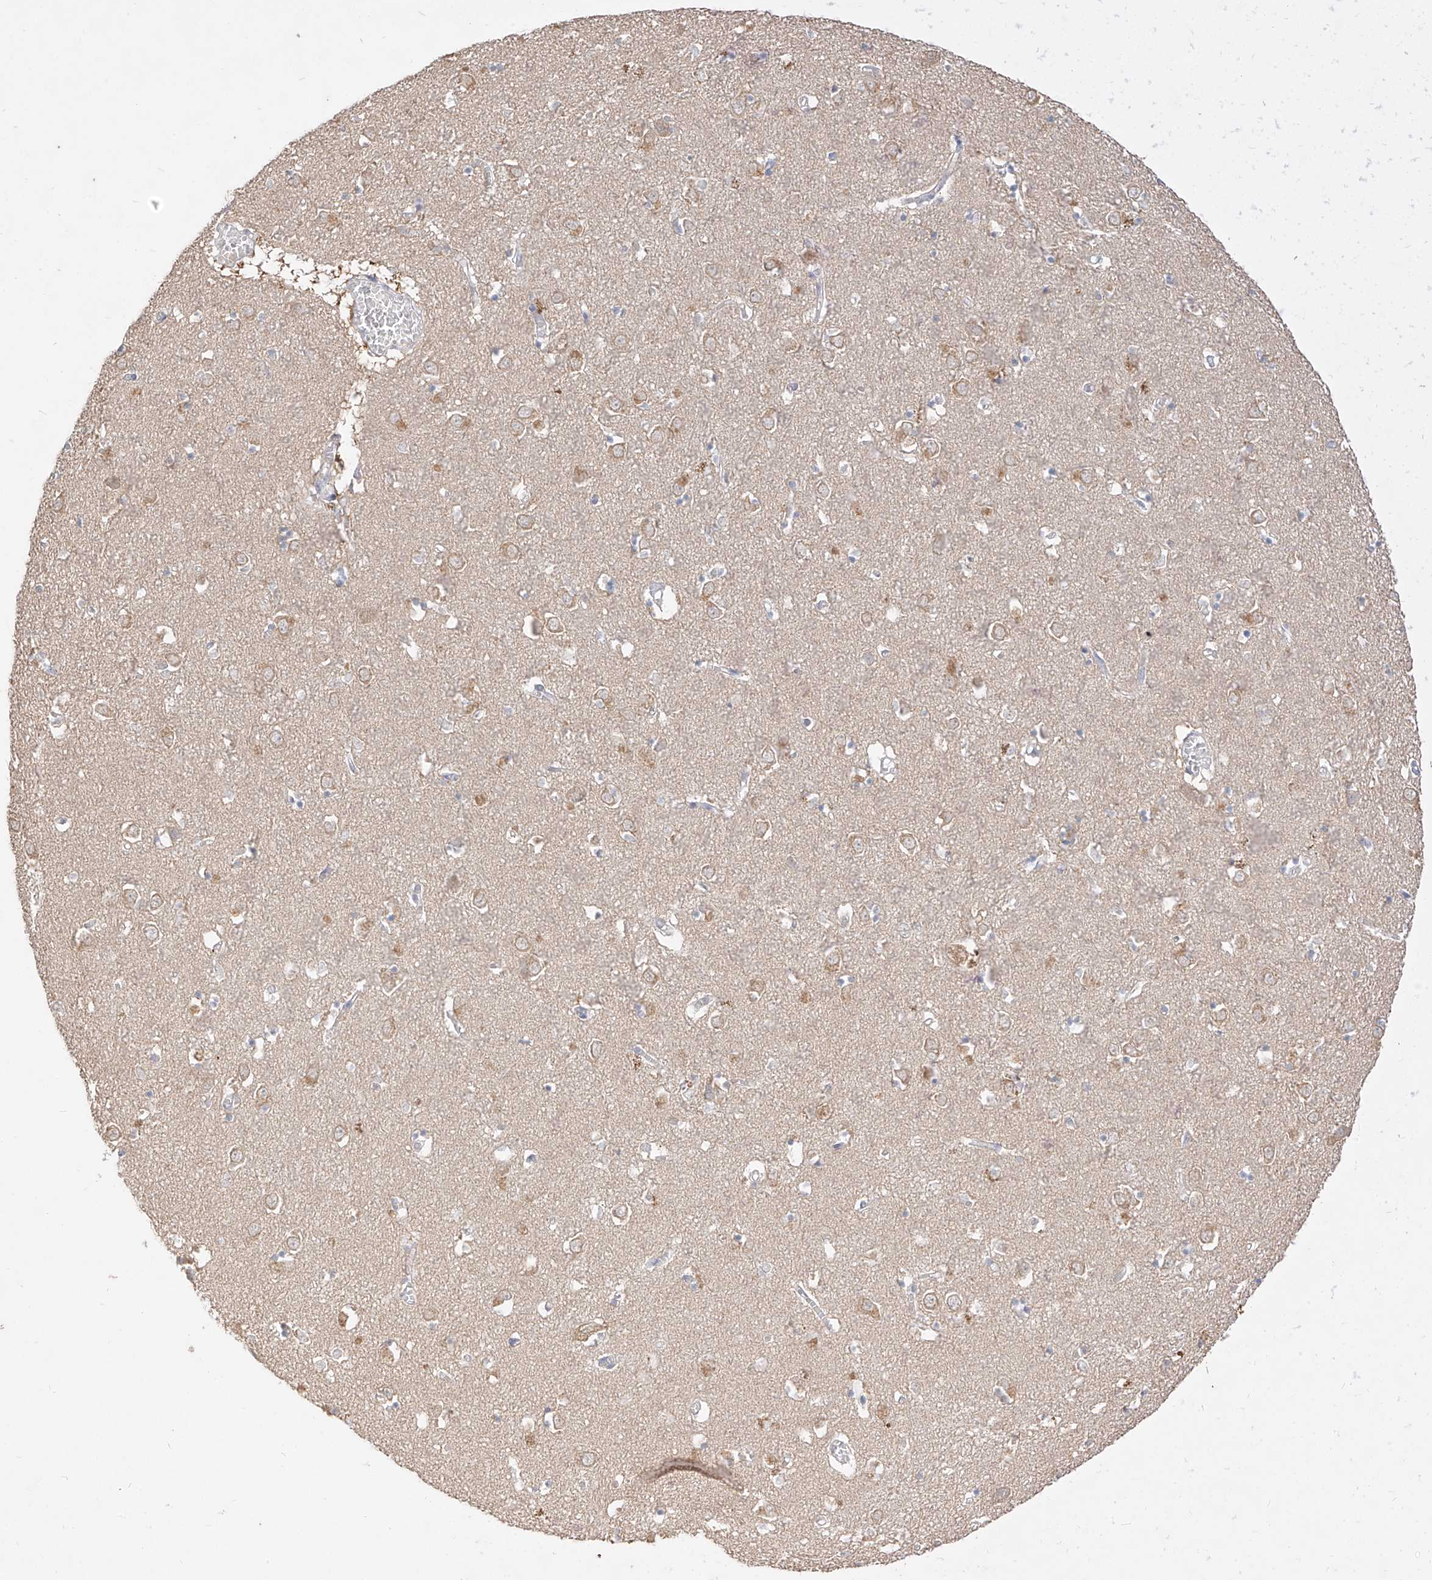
{"staining": {"intensity": "negative", "quantity": "none", "location": "none"}, "tissue": "caudate", "cell_type": "Glial cells", "image_type": "normal", "snomed": [{"axis": "morphology", "description": "Normal tissue, NOS"}, {"axis": "topography", "description": "Lateral ventricle wall"}], "caption": "DAB immunohistochemical staining of normal human caudate demonstrates no significant positivity in glial cells. (Brightfield microscopy of DAB (3,3'-diaminobenzidine) immunohistochemistry (IHC) at high magnification).", "gene": "ZZEF1", "patient": {"sex": "male", "age": 70}}